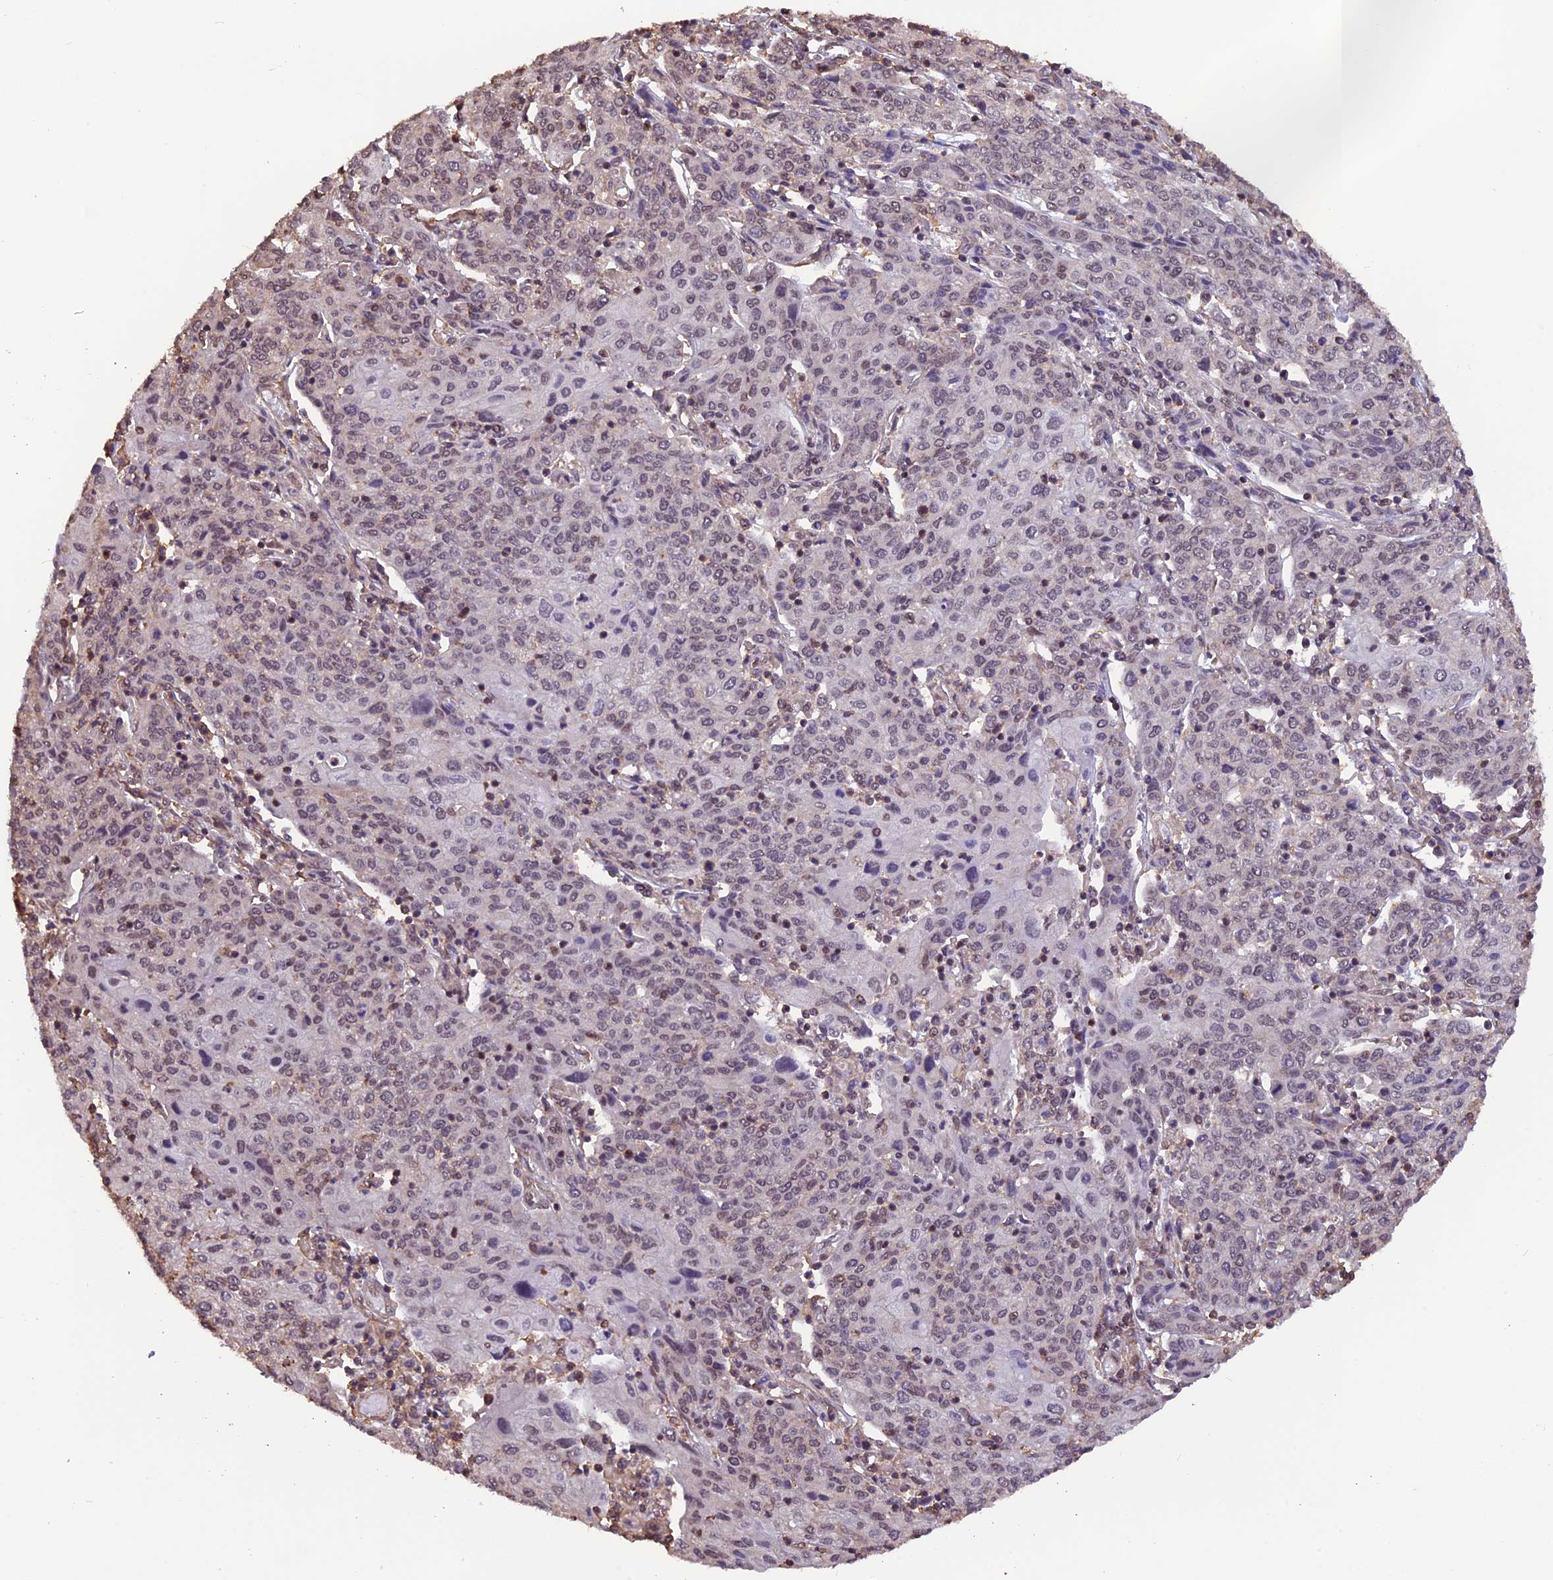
{"staining": {"intensity": "moderate", "quantity": "25%-75%", "location": "nuclear"}, "tissue": "cervical cancer", "cell_type": "Tumor cells", "image_type": "cancer", "snomed": [{"axis": "morphology", "description": "Squamous cell carcinoma, NOS"}, {"axis": "topography", "description": "Cervix"}], "caption": "Immunohistochemical staining of squamous cell carcinoma (cervical) exhibits medium levels of moderate nuclear expression in approximately 25%-75% of tumor cells.", "gene": "ZC3H4", "patient": {"sex": "female", "age": 67}}